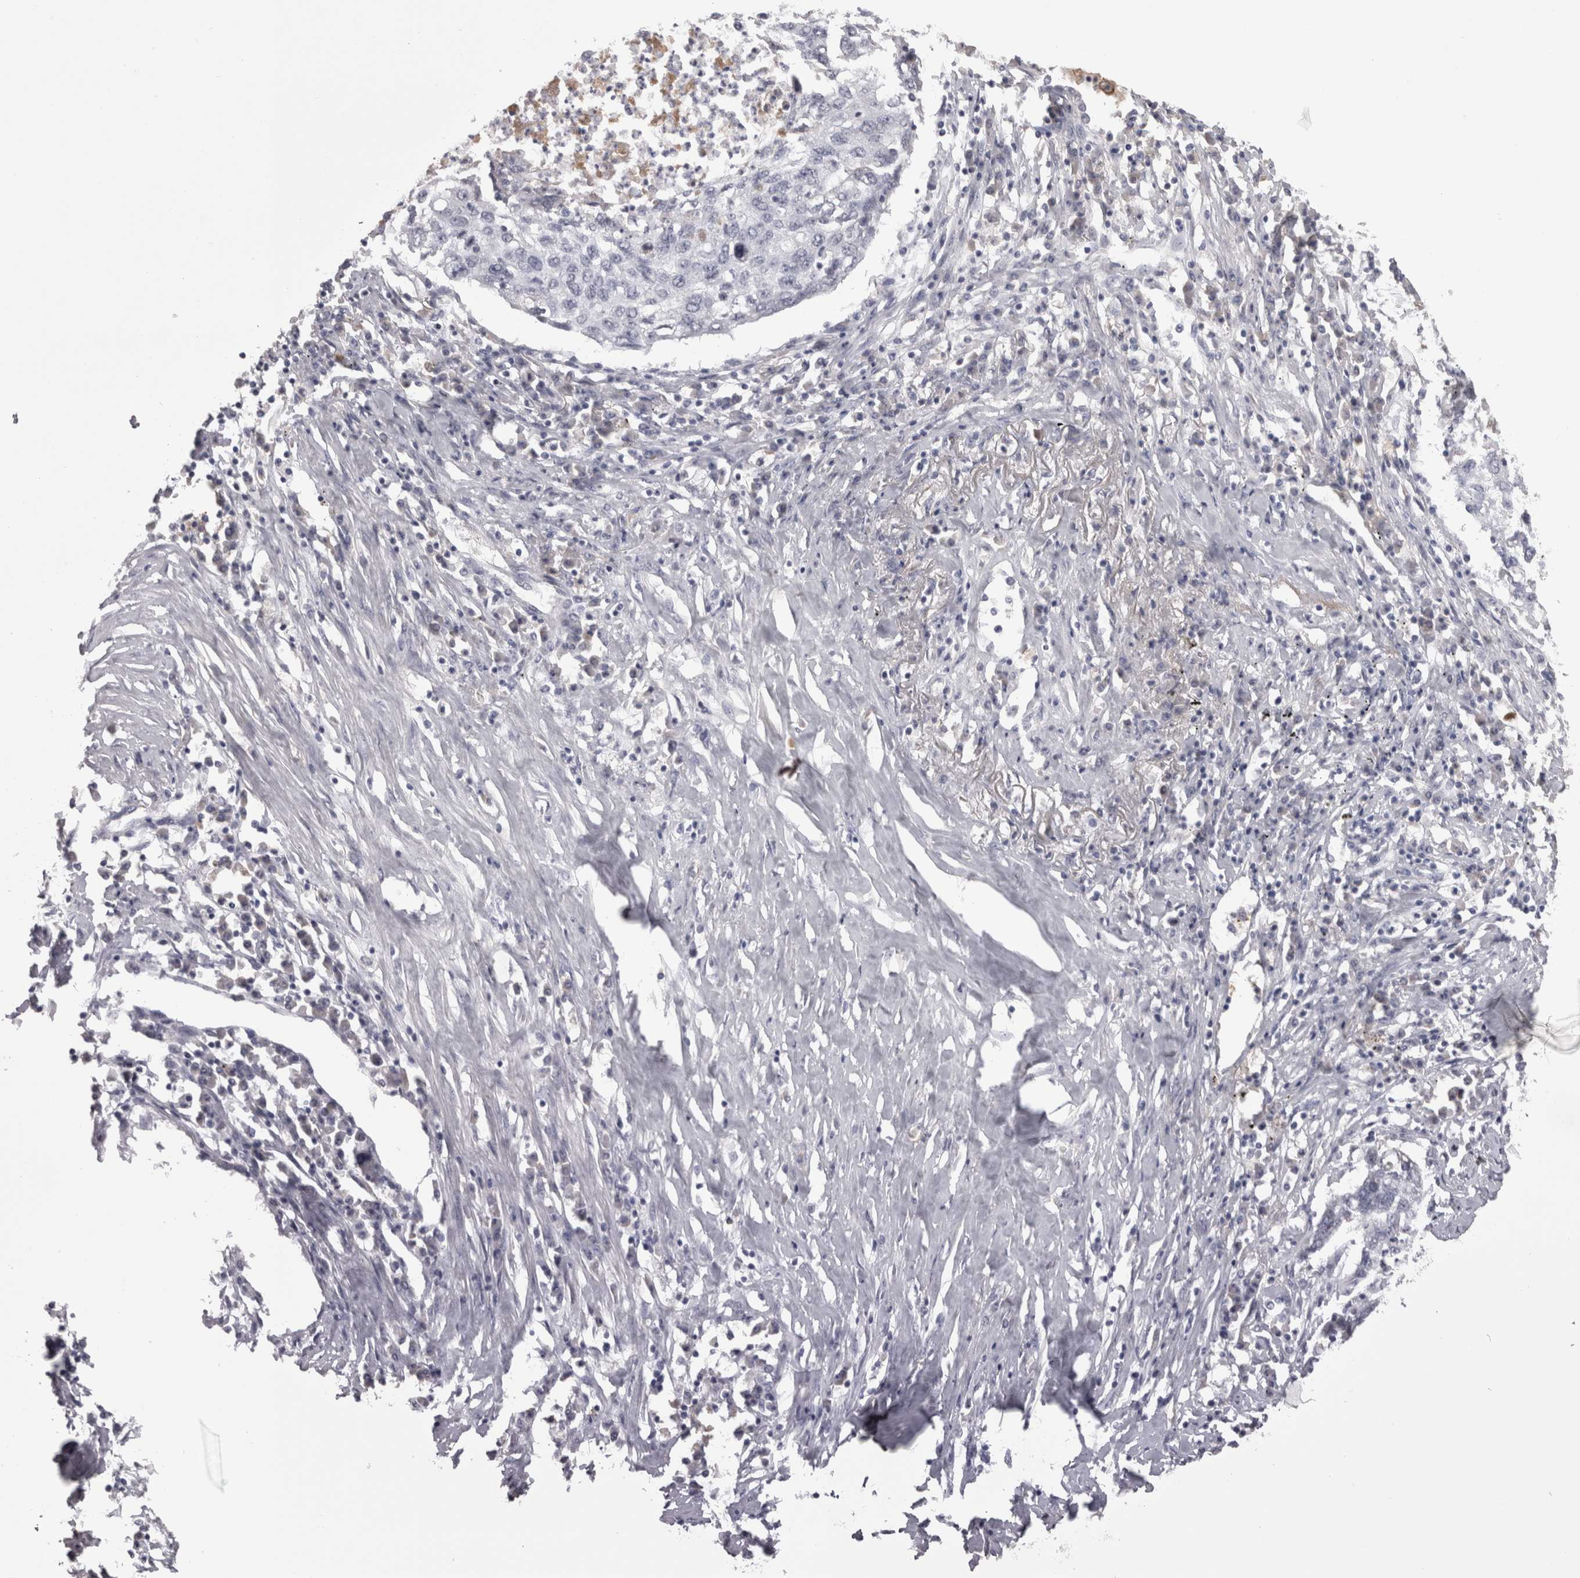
{"staining": {"intensity": "negative", "quantity": "none", "location": "none"}, "tissue": "lung cancer", "cell_type": "Tumor cells", "image_type": "cancer", "snomed": [{"axis": "morphology", "description": "Squamous cell carcinoma, NOS"}, {"axis": "topography", "description": "Lung"}], "caption": "A high-resolution histopathology image shows immunohistochemistry staining of lung cancer (squamous cell carcinoma), which reveals no significant expression in tumor cells.", "gene": "SAA4", "patient": {"sex": "female", "age": 63}}